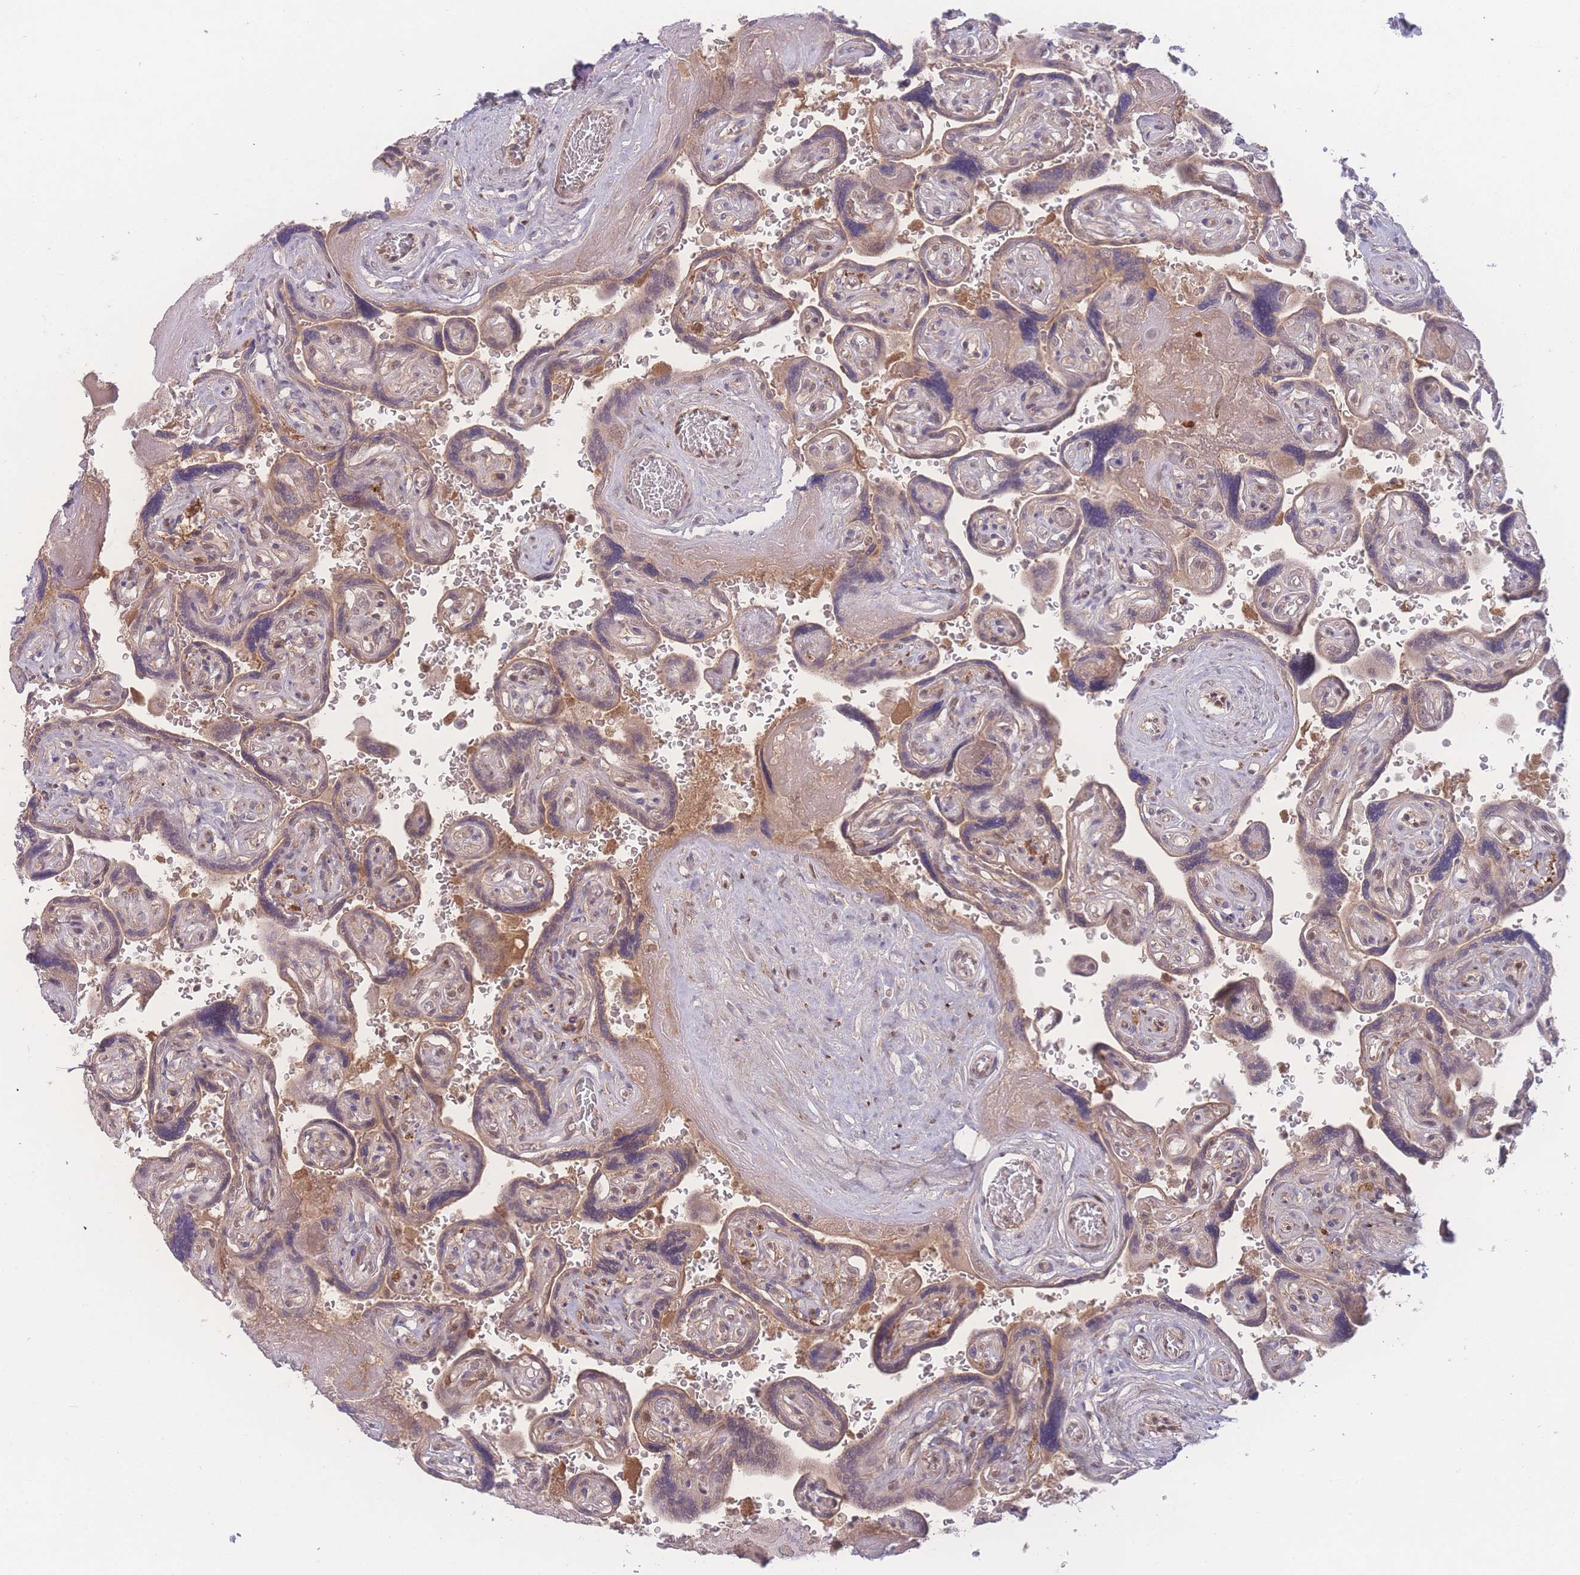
{"staining": {"intensity": "moderate", "quantity": ">75%", "location": "nuclear"}, "tissue": "placenta", "cell_type": "Decidual cells", "image_type": "normal", "snomed": [{"axis": "morphology", "description": "Normal tissue, NOS"}, {"axis": "topography", "description": "Placenta"}], "caption": "Immunohistochemical staining of benign human placenta demonstrates >75% levels of moderate nuclear protein expression in approximately >75% of decidual cells. Immunohistochemistry stains the protein in brown and the nuclei are stained blue.", "gene": "RAVER1", "patient": {"sex": "female", "age": 32}}